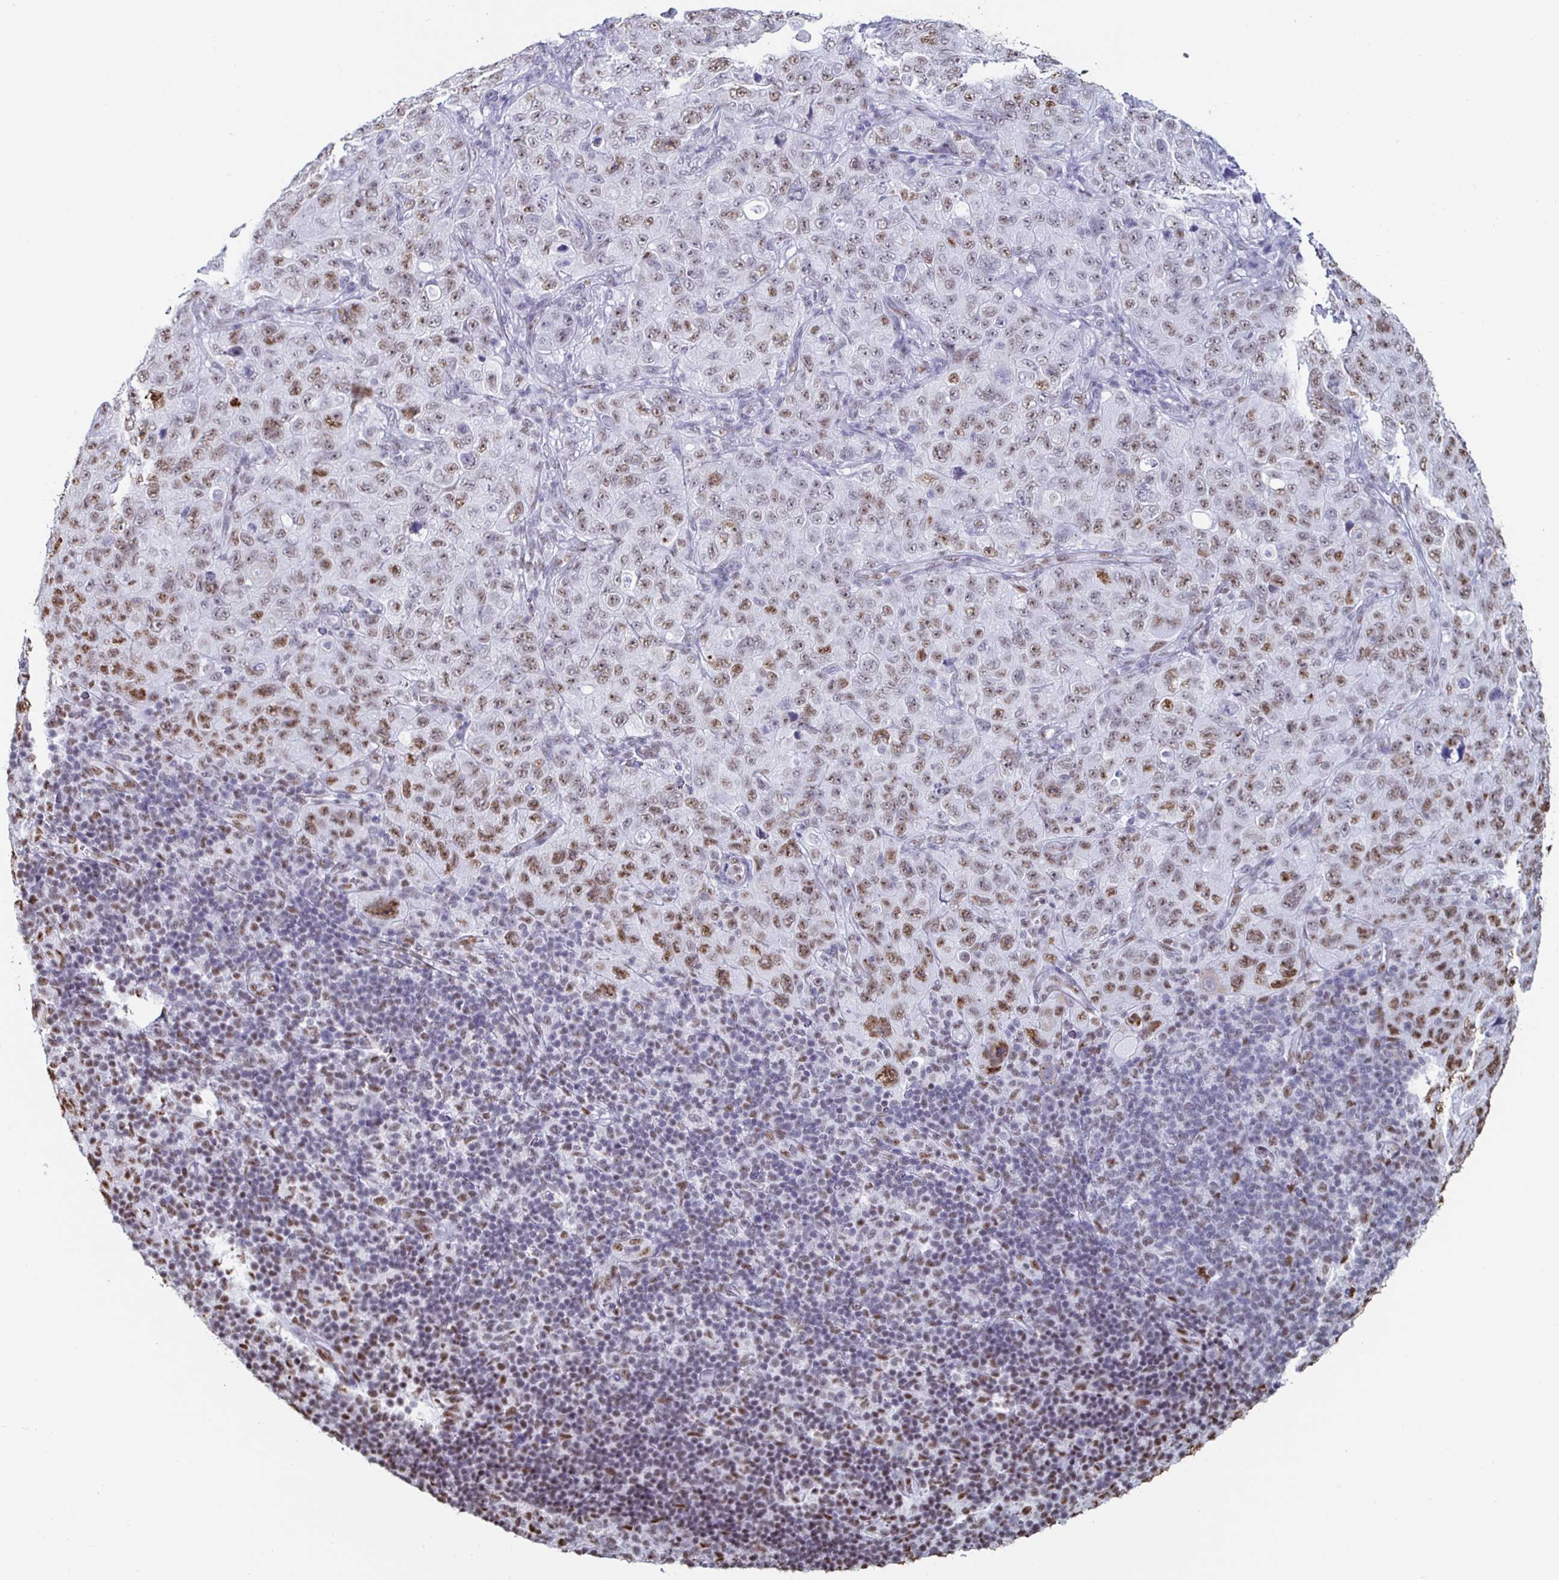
{"staining": {"intensity": "moderate", "quantity": "25%-75%", "location": "nuclear"}, "tissue": "pancreatic cancer", "cell_type": "Tumor cells", "image_type": "cancer", "snomed": [{"axis": "morphology", "description": "Adenocarcinoma, NOS"}, {"axis": "topography", "description": "Pancreas"}], "caption": "DAB (3,3'-diaminobenzidine) immunohistochemical staining of human pancreatic cancer (adenocarcinoma) demonstrates moderate nuclear protein staining in approximately 25%-75% of tumor cells. Immunohistochemistry stains the protein of interest in brown and the nuclei are stained blue.", "gene": "DDX39B", "patient": {"sex": "male", "age": 68}}